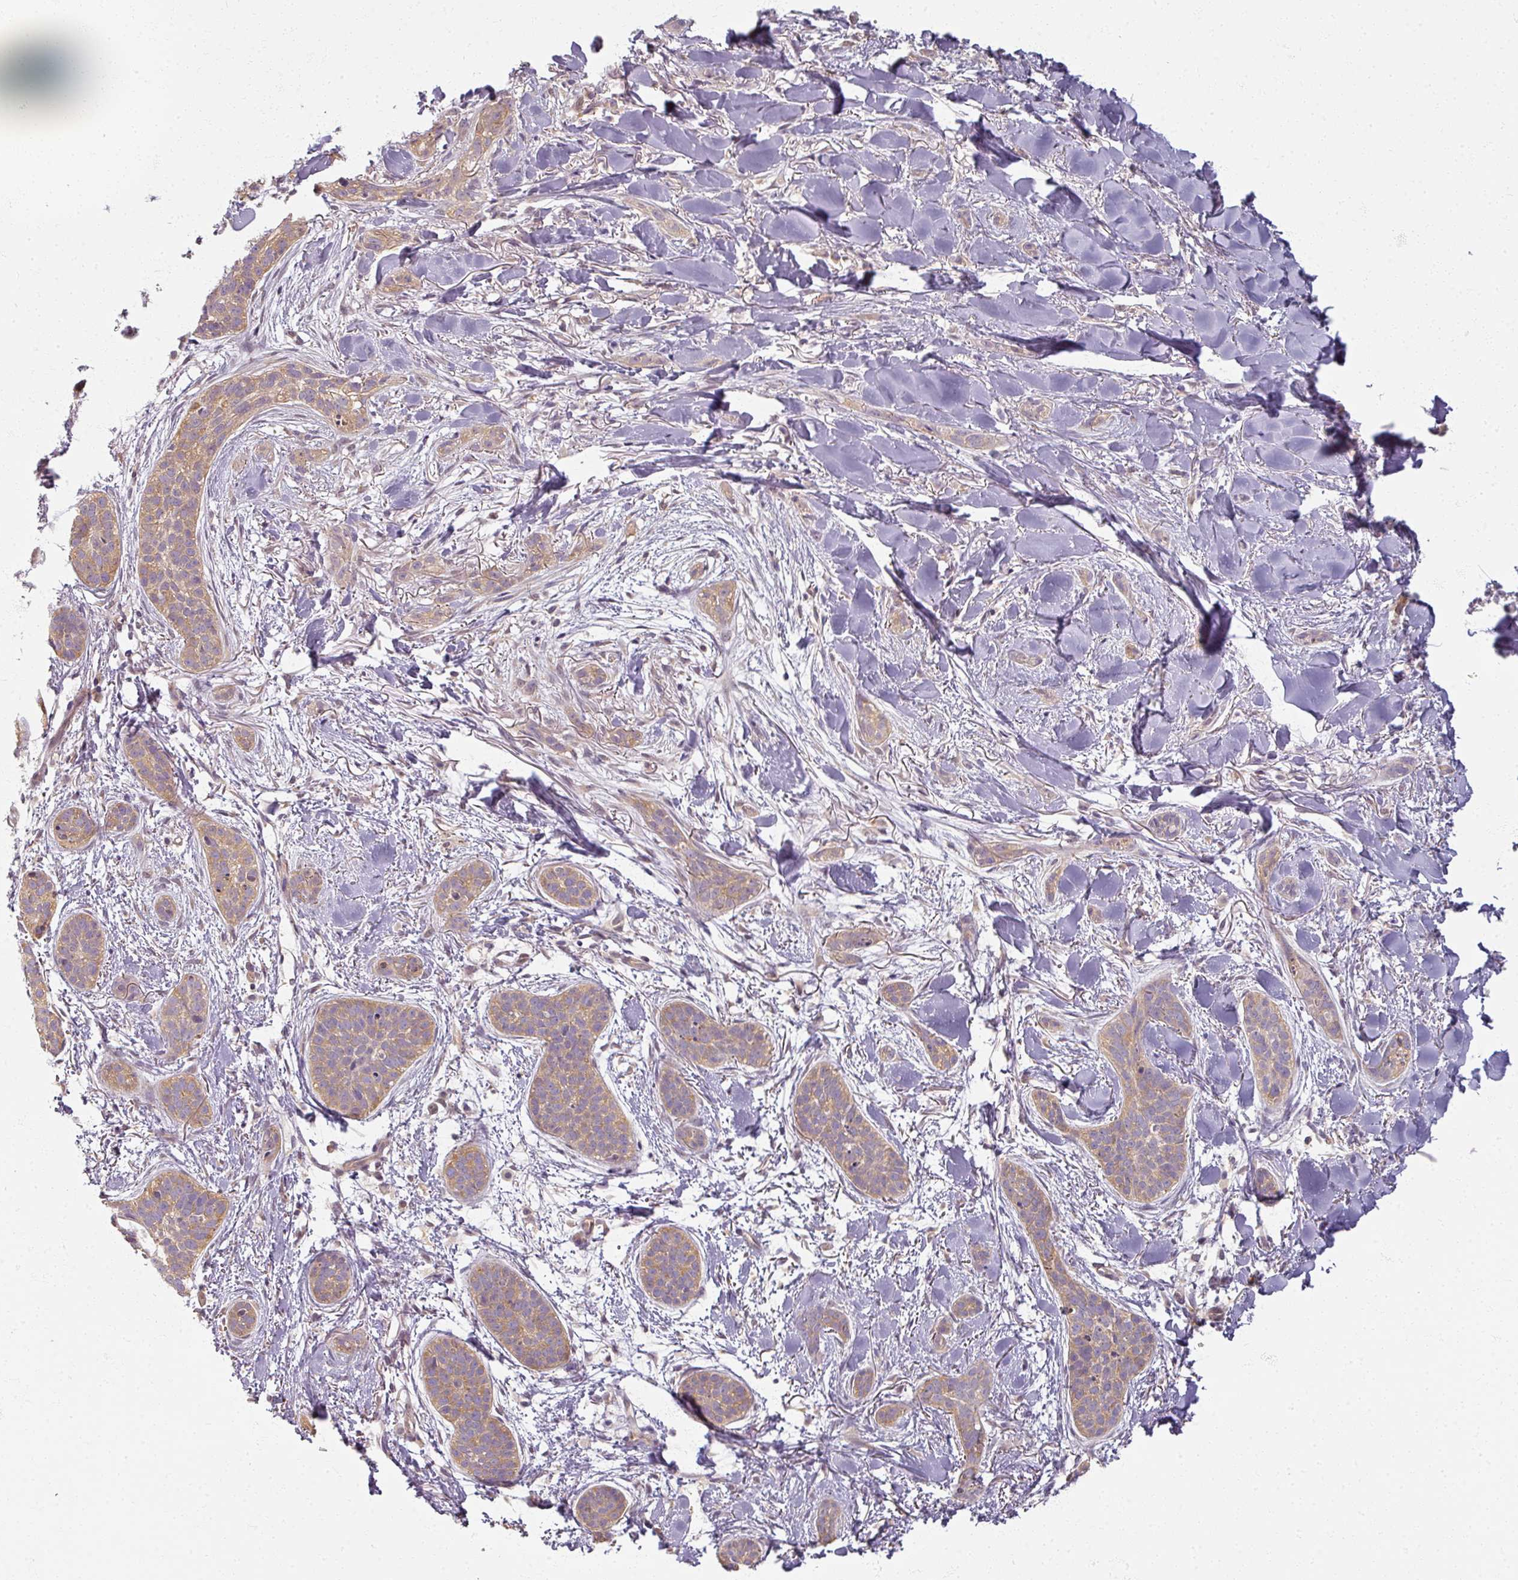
{"staining": {"intensity": "moderate", "quantity": ">75%", "location": "cytoplasmic/membranous"}, "tissue": "skin cancer", "cell_type": "Tumor cells", "image_type": "cancer", "snomed": [{"axis": "morphology", "description": "Basal cell carcinoma"}, {"axis": "topography", "description": "Skin"}], "caption": "A brown stain shows moderate cytoplasmic/membranous expression of a protein in human skin basal cell carcinoma tumor cells.", "gene": "AGPAT4", "patient": {"sex": "male", "age": 52}}